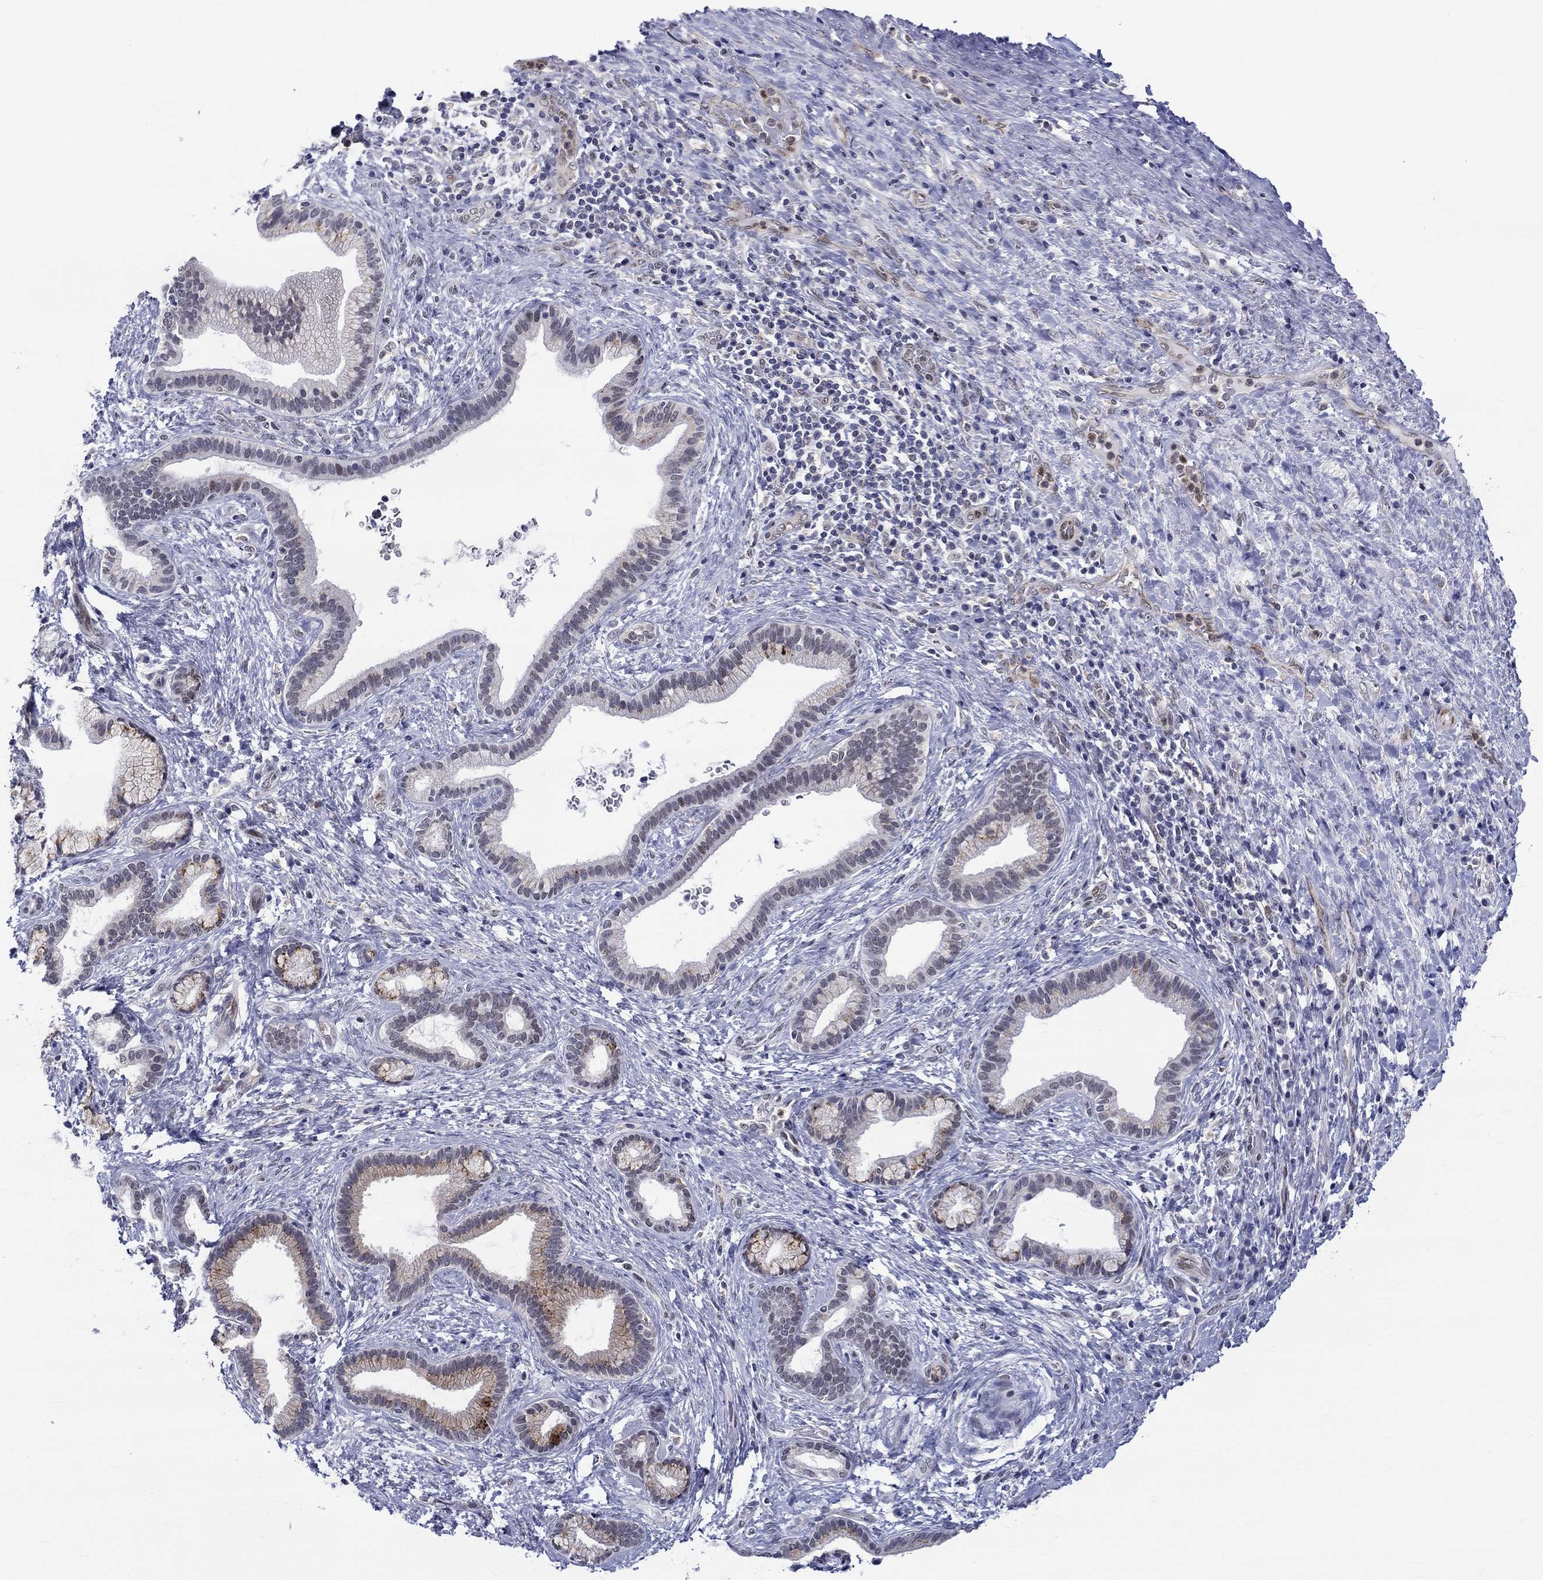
{"staining": {"intensity": "moderate", "quantity": "25%-75%", "location": "cytoplasmic/membranous"}, "tissue": "liver cancer", "cell_type": "Tumor cells", "image_type": "cancer", "snomed": [{"axis": "morphology", "description": "Cholangiocarcinoma"}, {"axis": "topography", "description": "Liver"}], "caption": "Immunohistochemistry (IHC) of human cholangiocarcinoma (liver) reveals medium levels of moderate cytoplasmic/membranous staining in approximately 25%-75% of tumor cells.", "gene": "ST6GALNAC1", "patient": {"sex": "female", "age": 73}}